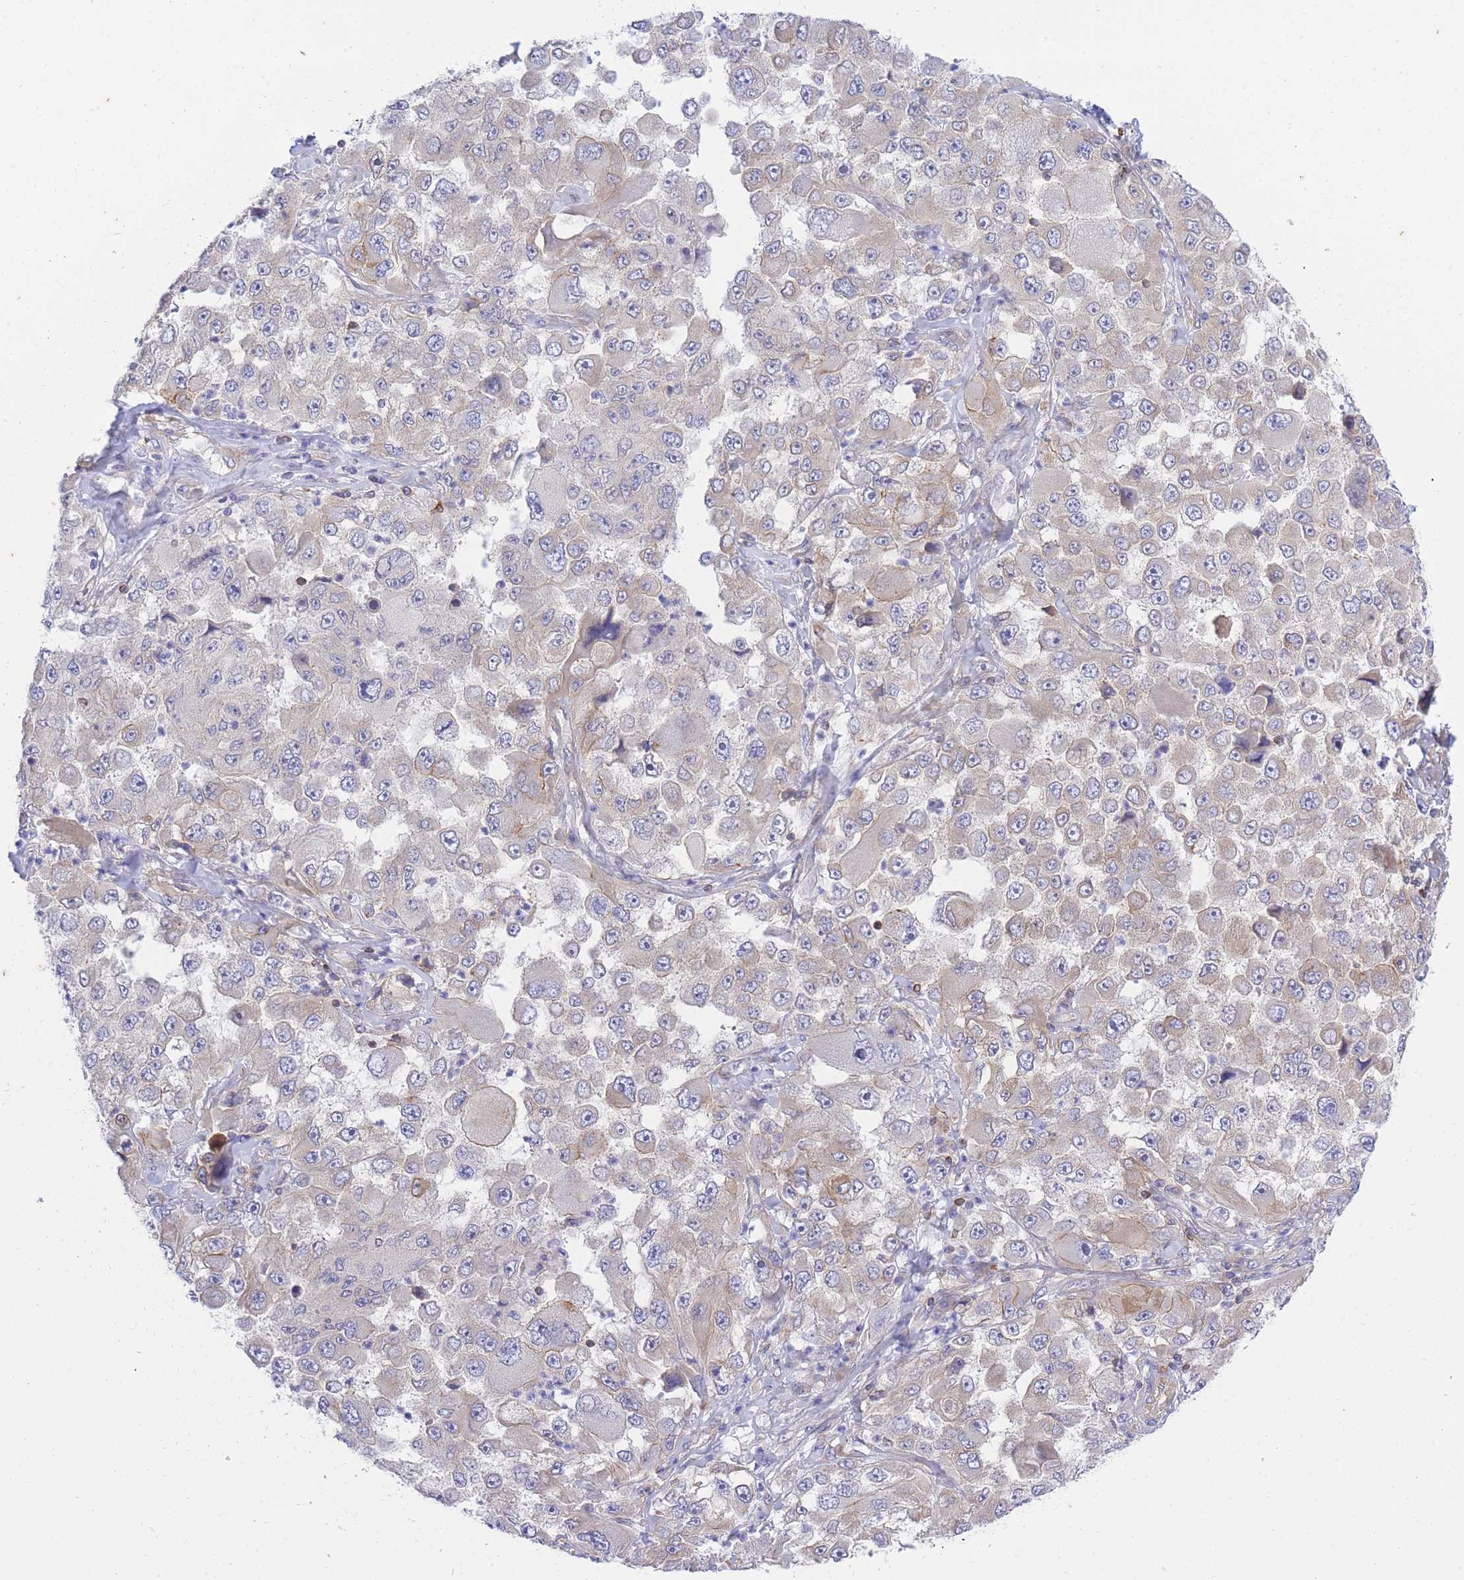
{"staining": {"intensity": "negative", "quantity": "none", "location": "none"}, "tissue": "melanoma", "cell_type": "Tumor cells", "image_type": "cancer", "snomed": [{"axis": "morphology", "description": "Malignant melanoma, Metastatic site"}, {"axis": "topography", "description": "Lymph node"}], "caption": "This histopathology image is of melanoma stained with immunohistochemistry to label a protein in brown with the nuclei are counter-stained blue. There is no staining in tumor cells.", "gene": "REM1", "patient": {"sex": "male", "age": 62}}